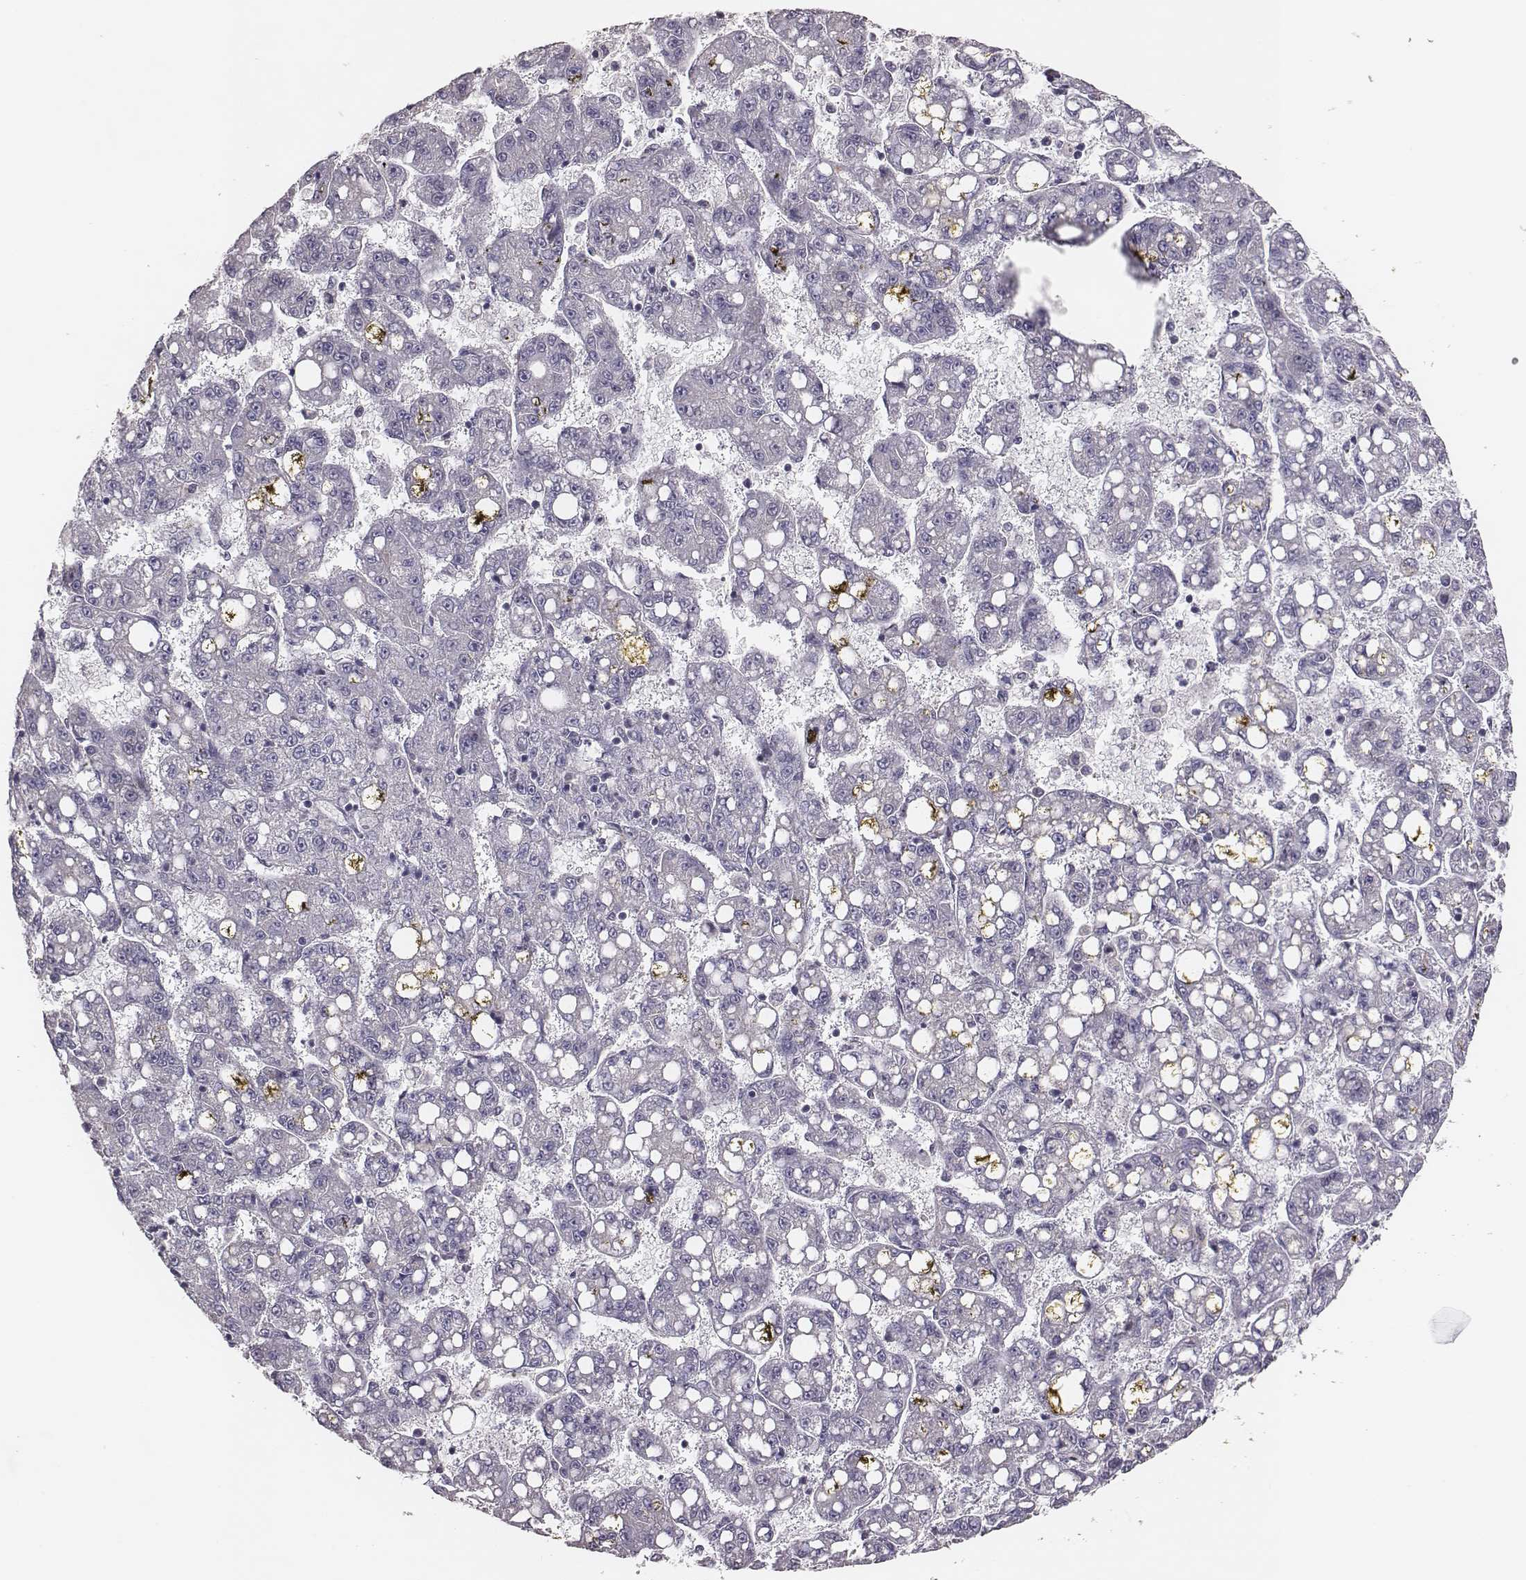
{"staining": {"intensity": "negative", "quantity": "none", "location": "none"}, "tissue": "liver cancer", "cell_type": "Tumor cells", "image_type": "cancer", "snomed": [{"axis": "morphology", "description": "Carcinoma, Hepatocellular, NOS"}, {"axis": "topography", "description": "Liver"}], "caption": "Immunohistochemical staining of liver hepatocellular carcinoma displays no significant staining in tumor cells. (Immunohistochemistry (ihc), brightfield microscopy, high magnification).", "gene": "SCARF1", "patient": {"sex": "female", "age": 65}}